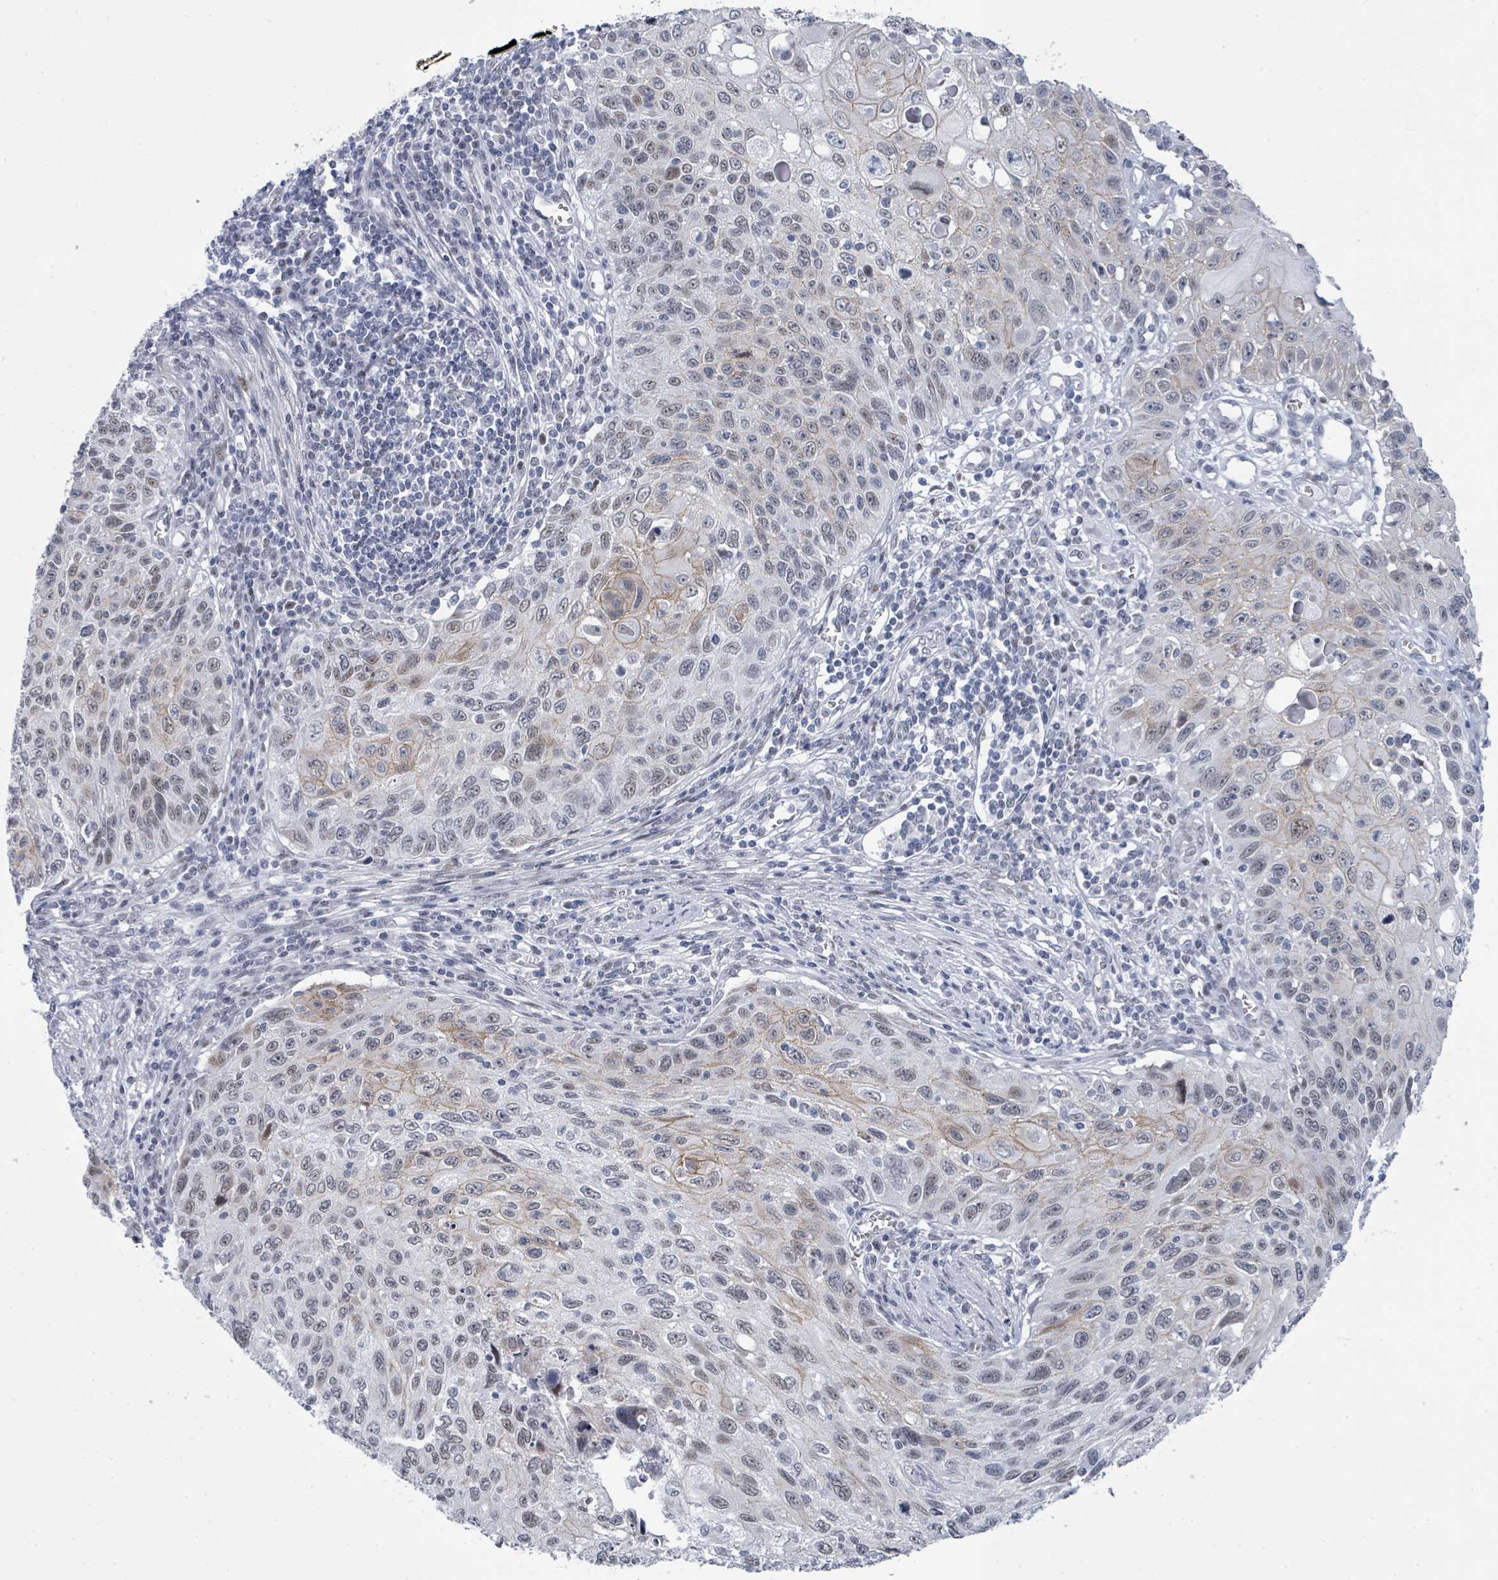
{"staining": {"intensity": "weak", "quantity": "25%-75%", "location": "nuclear"}, "tissue": "cervical cancer", "cell_type": "Tumor cells", "image_type": "cancer", "snomed": [{"axis": "morphology", "description": "Squamous cell carcinoma, NOS"}, {"axis": "topography", "description": "Cervix"}], "caption": "Protein staining by IHC displays weak nuclear expression in about 25%-75% of tumor cells in squamous cell carcinoma (cervical).", "gene": "CT45A5", "patient": {"sex": "female", "age": 70}}